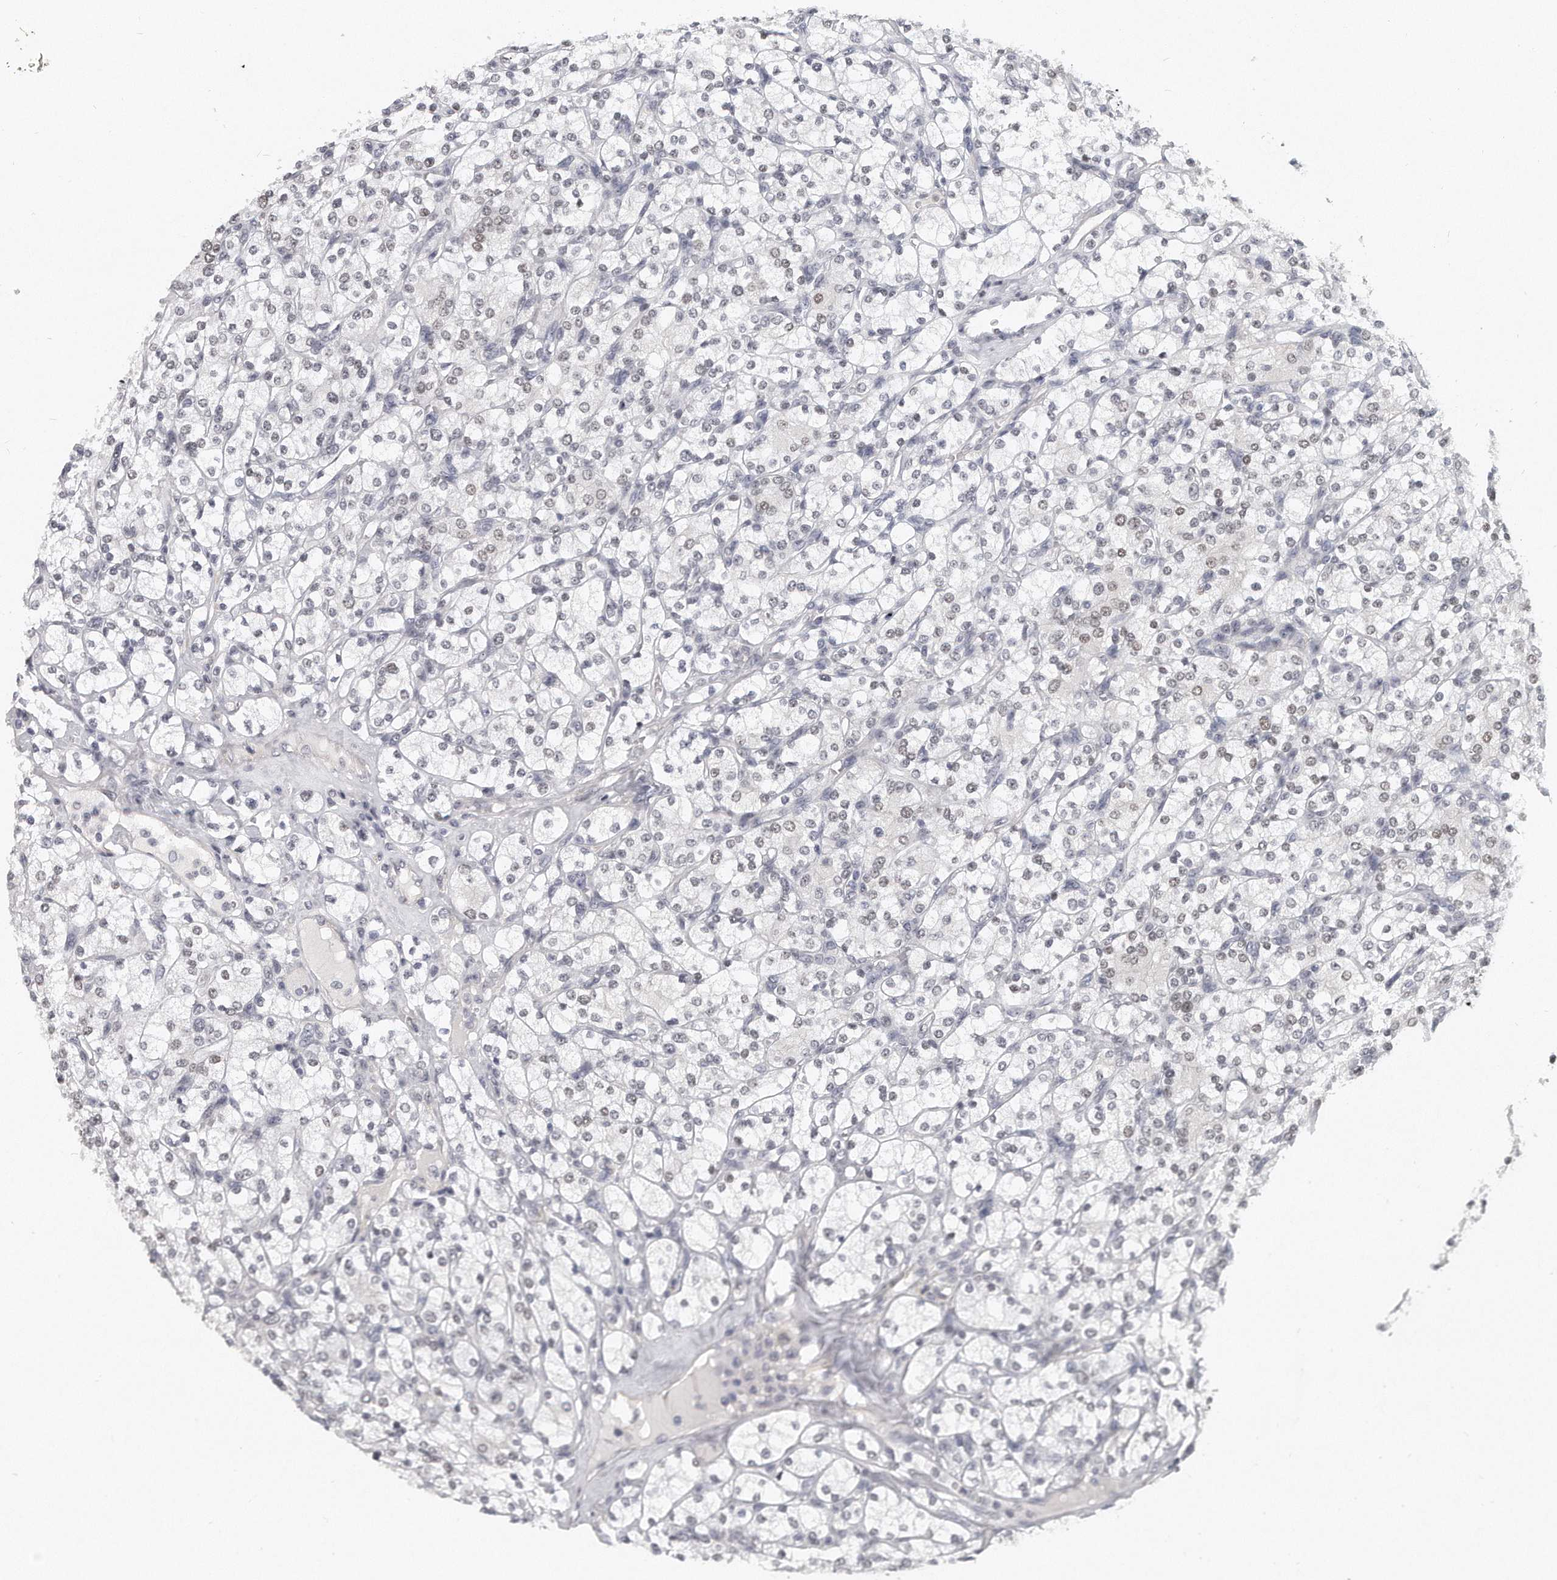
{"staining": {"intensity": "weak", "quantity": "<25%", "location": "nuclear"}, "tissue": "renal cancer", "cell_type": "Tumor cells", "image_type": "cancer", "snomed": [{"axis": "morphology", "description": "Adenocarcinoma, NOS"}, {"axis": "topography", "description": "Kidney"}], "caption": "High magnification brightfield microscopy of renal cancer stained with DAB (brown) and counterstained with hematoxylin (blue): tumor cells show no significant expression. (DAB (3,3'-diaminobenzidine) immunohistochemistry (IHC) visualized using brightfield microscopy, high magnification).", "gene": "TFCP2L1", "patient": {"sex": "male", "age": 77}}